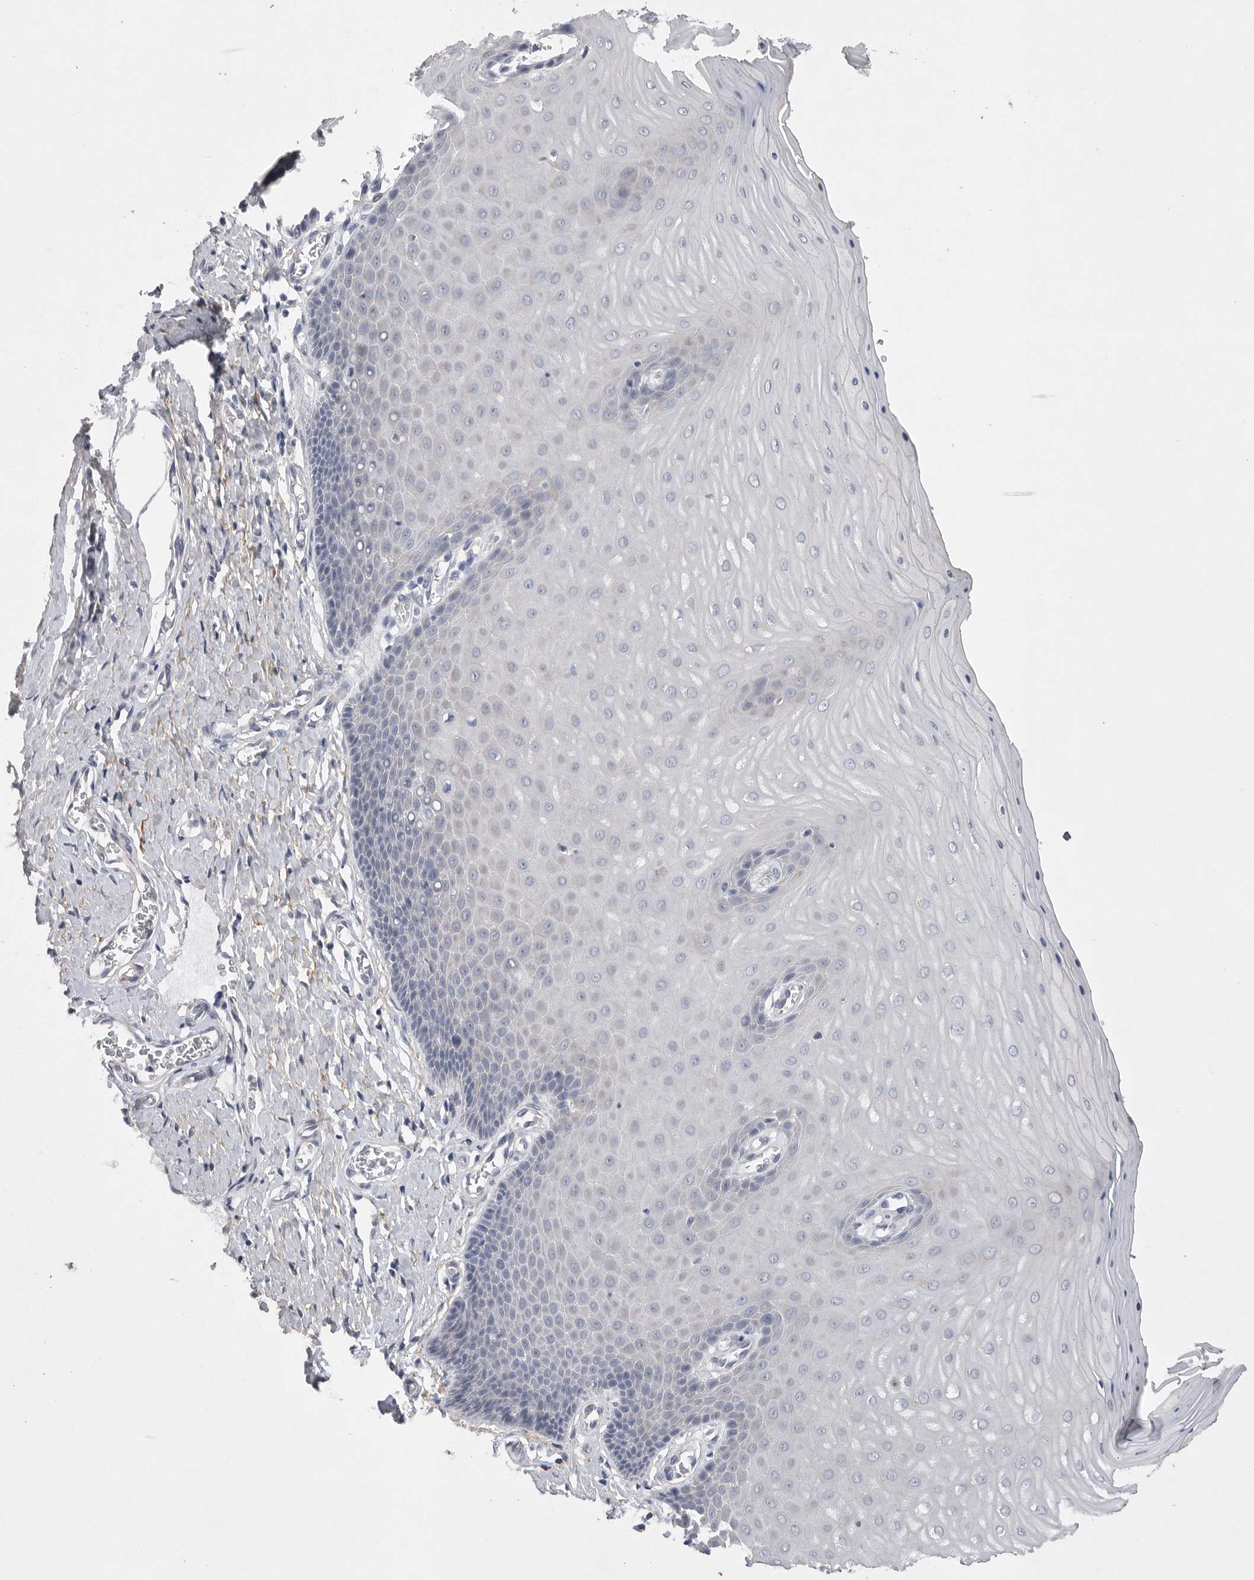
{"staining": {"intensity": "weak", "quantity": "<25%", "location": "cytoplasmic/membranous"}, "tissue": "cervix", "cell_type": "Glandular cells", "image_type": "normal", "snomed": [{"axis": "morphology", "description": "Normal tissue, NOS"}, {"axis": "topography", "description": "Cervix"}], "caption": "IHC of unremarkable cervix displays no expression in glandular cells. The staining is performed using DAB (3,3'-diaminobenzidine) brown chromogen with nuclei counter-stained in using hematoxylin.", "gene": "EDEM3", "patient": {"sex": "female", "age": 55}}